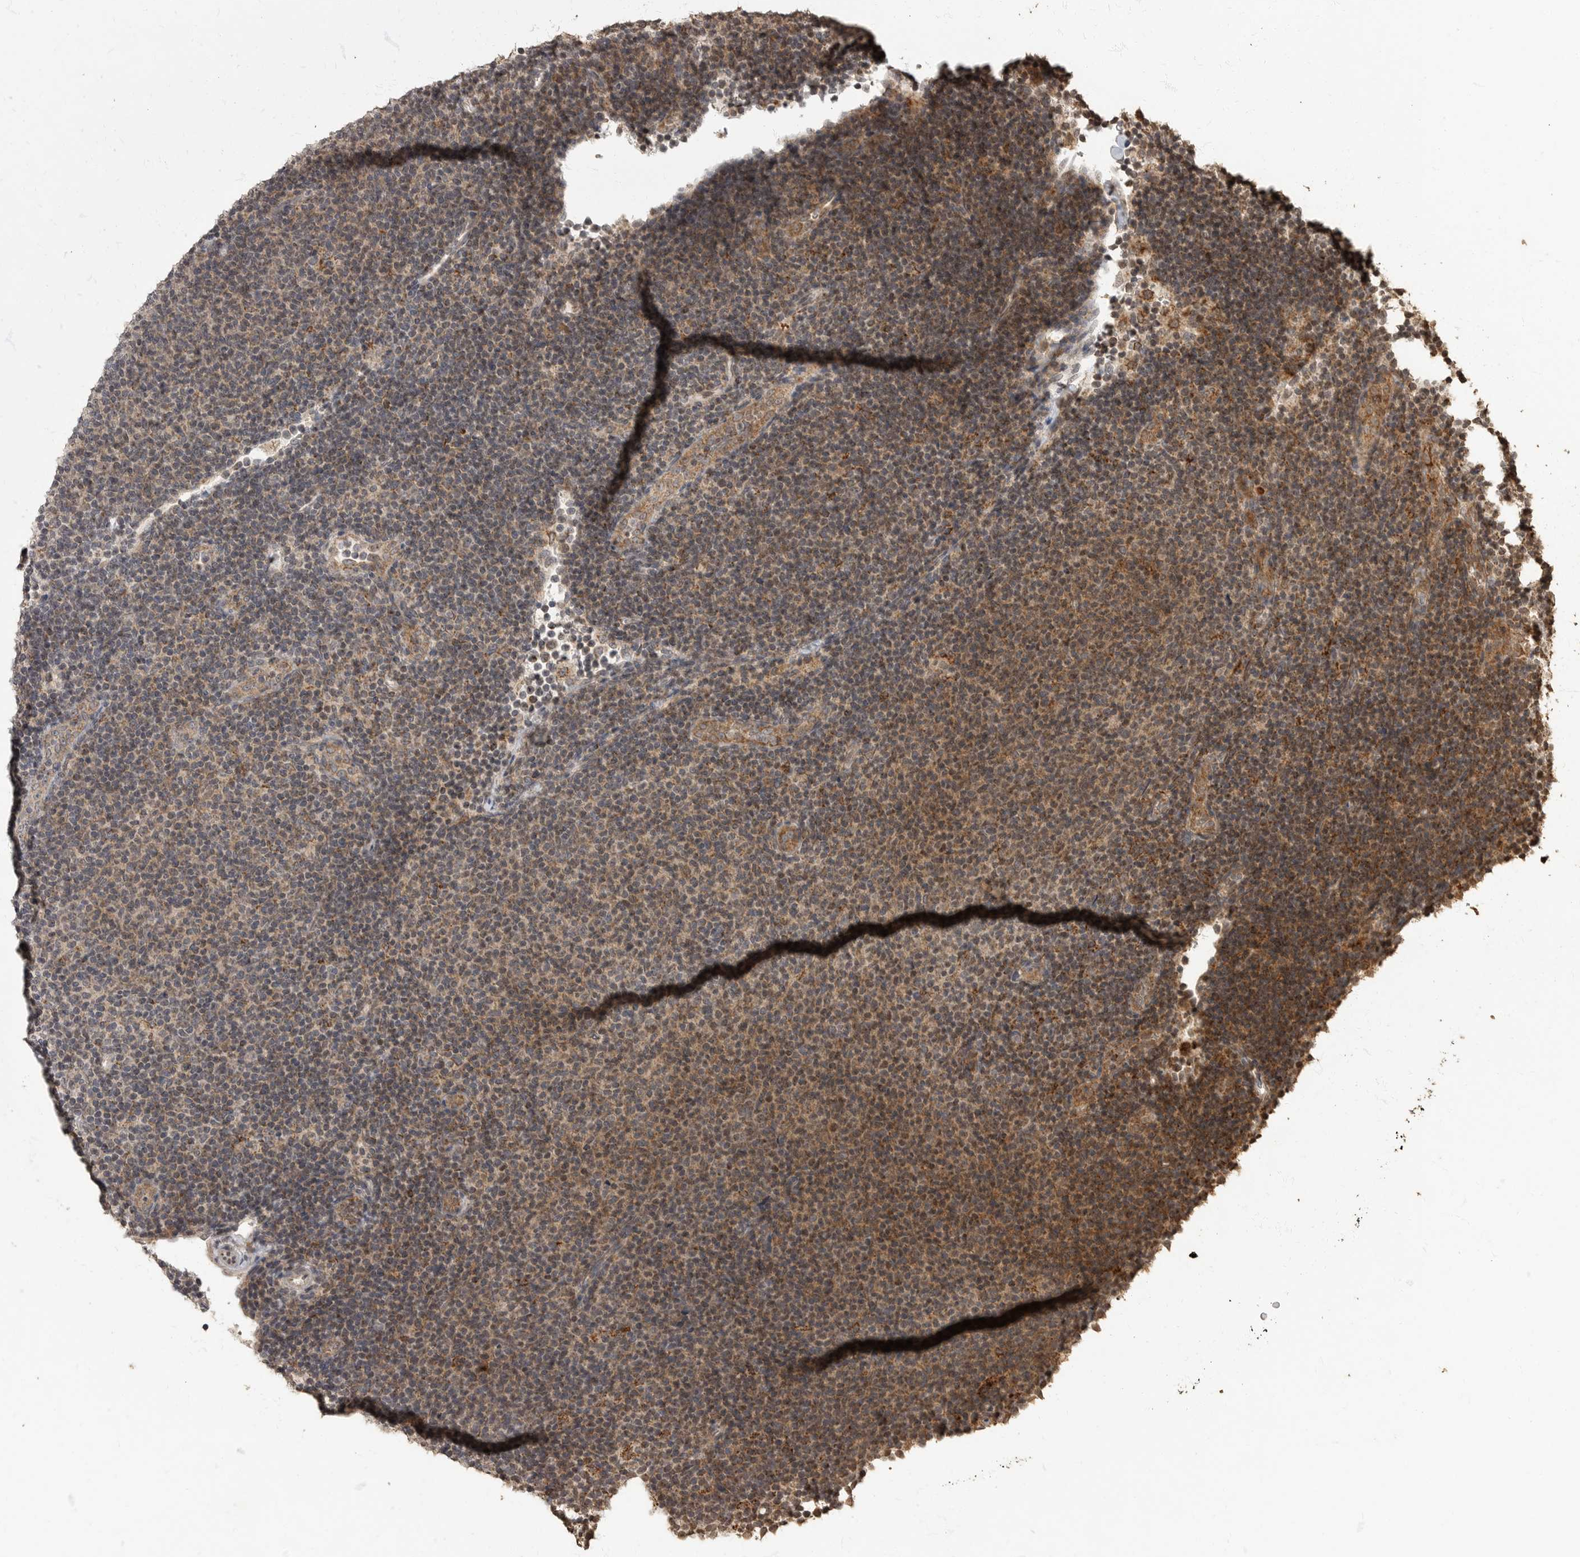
{"staining": {"intensity": "moderate", "quantity": "25%-75%", "location": "cytoplasmic/membranous"}, "tissue": "lymphoma", "cell_type": "Tumor cells", "image_type": "cancer", "snomed": [{"axis": "morphology", "description": "Malignant lymphoma, non-Hodgkin's type, Low grade"}, {"axis": "topography", "description": "Lymph node"}], "caption": "There is medium levels of moderate cytoplasmic/membranous staining in tumor cells of low-grade malignant lymphoma, non-Hodgkin's type, as demonstrated by immunohistochemical staining (brown color).", "gene": "MAFG", "patient": {"sex": "male", "age": 66}}